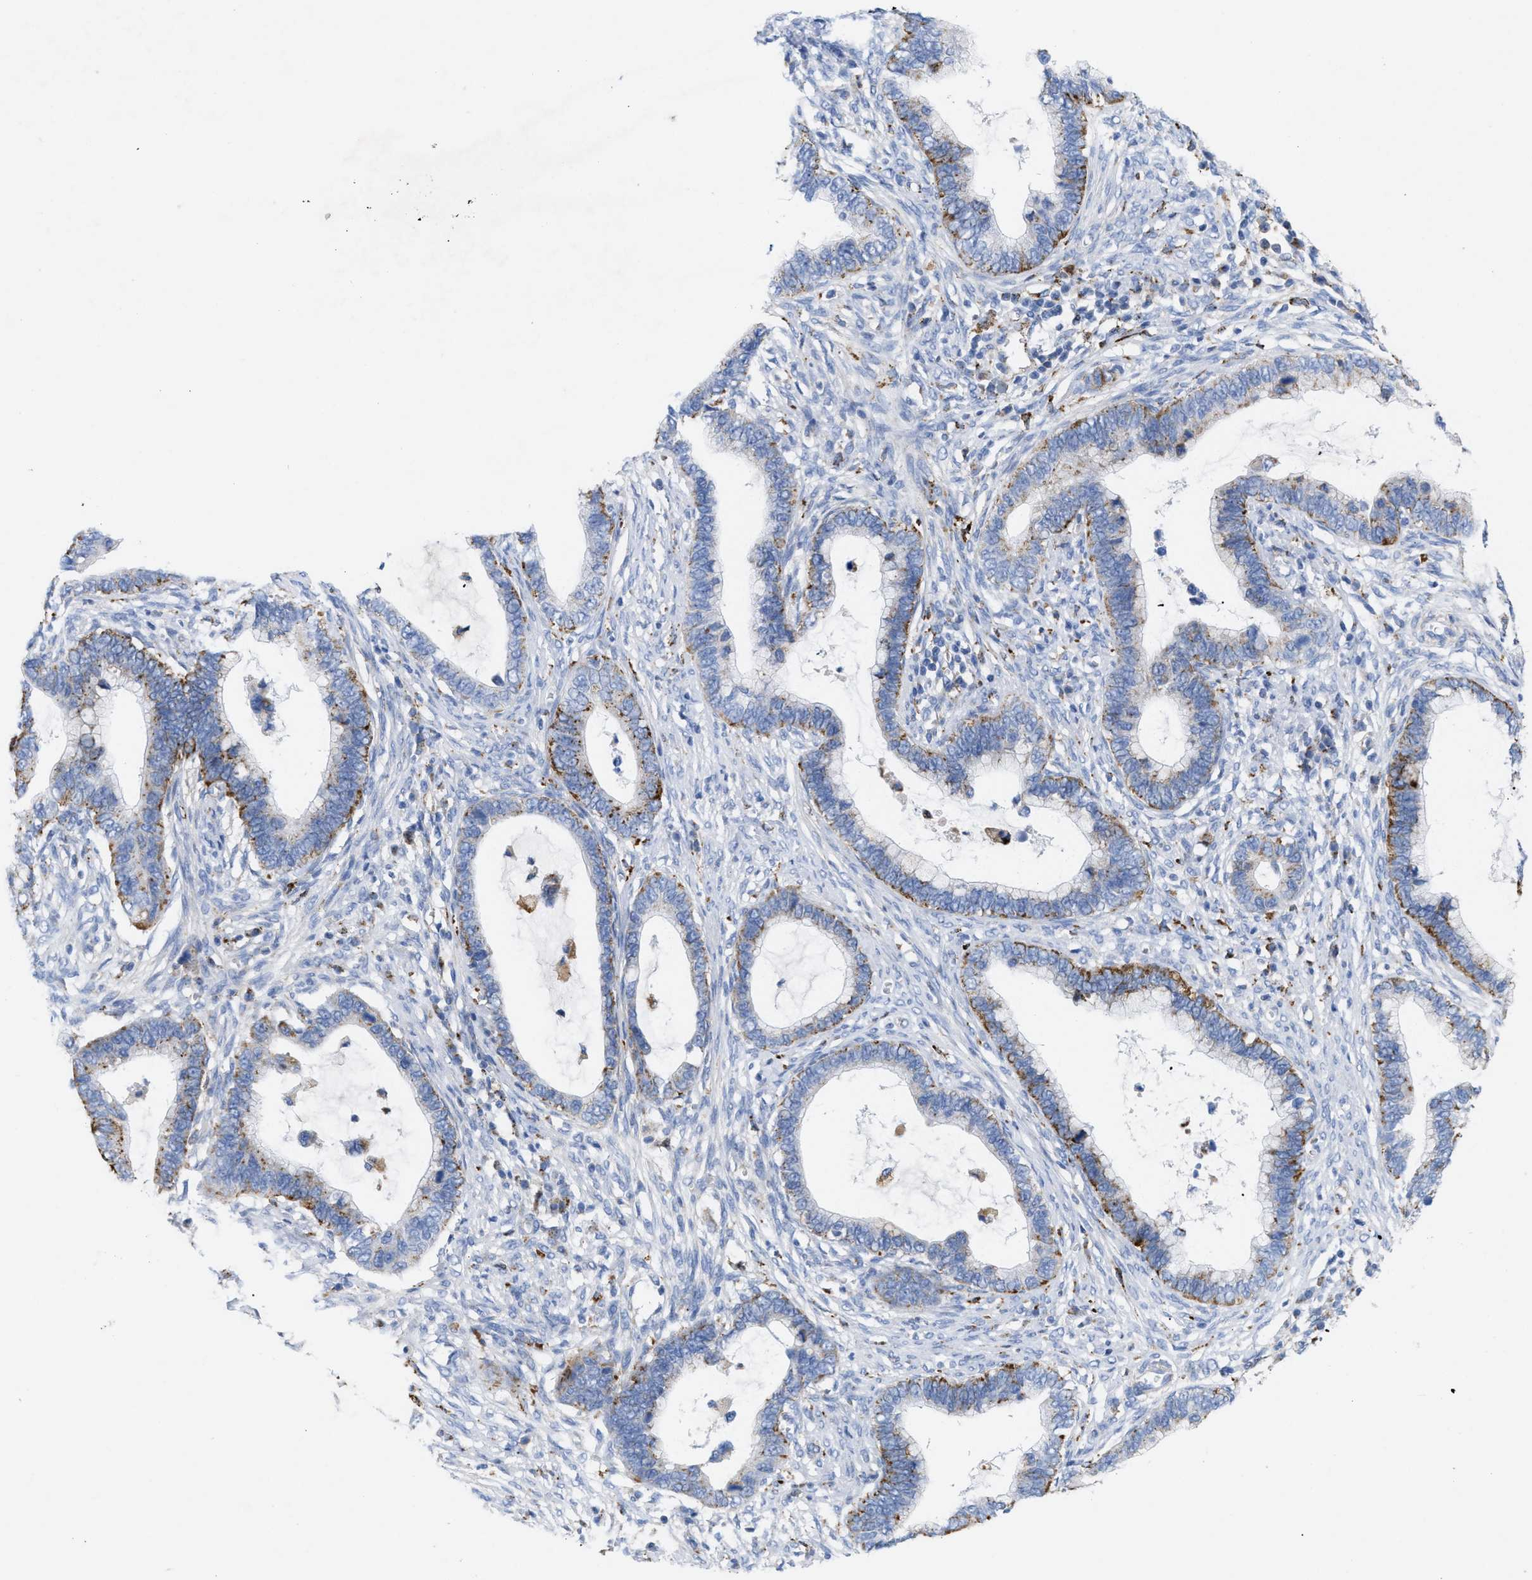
{"staining": {"intensity": "strong", "quantity": "25%-75%", "location": "cytoplasmic/membranous"}, "tissue": "cervical cancer", "cell_type": "Tumor cells", "image_type": "cancer", "snomed": [{"axis": "morphology", "description": "Adenocarcinoma, NOS"}, {"axis": "topography", "description": "Cervix"}], "caption": "The photomicrograph exhibits immunohistochemical staining of adenocarcinoma (cervical). There is strong cytoplasmic/membranous positivity is present in about 25%-75% of tumor cells. The staining is performed using DAB (3,3'-diaminobenzidine) brown chromogen to label protein expression. The nuclei are counter-stained blue using hematoxylin.", "gene": "DRAM2", "patient": {"sex": "female", "age": 44}}